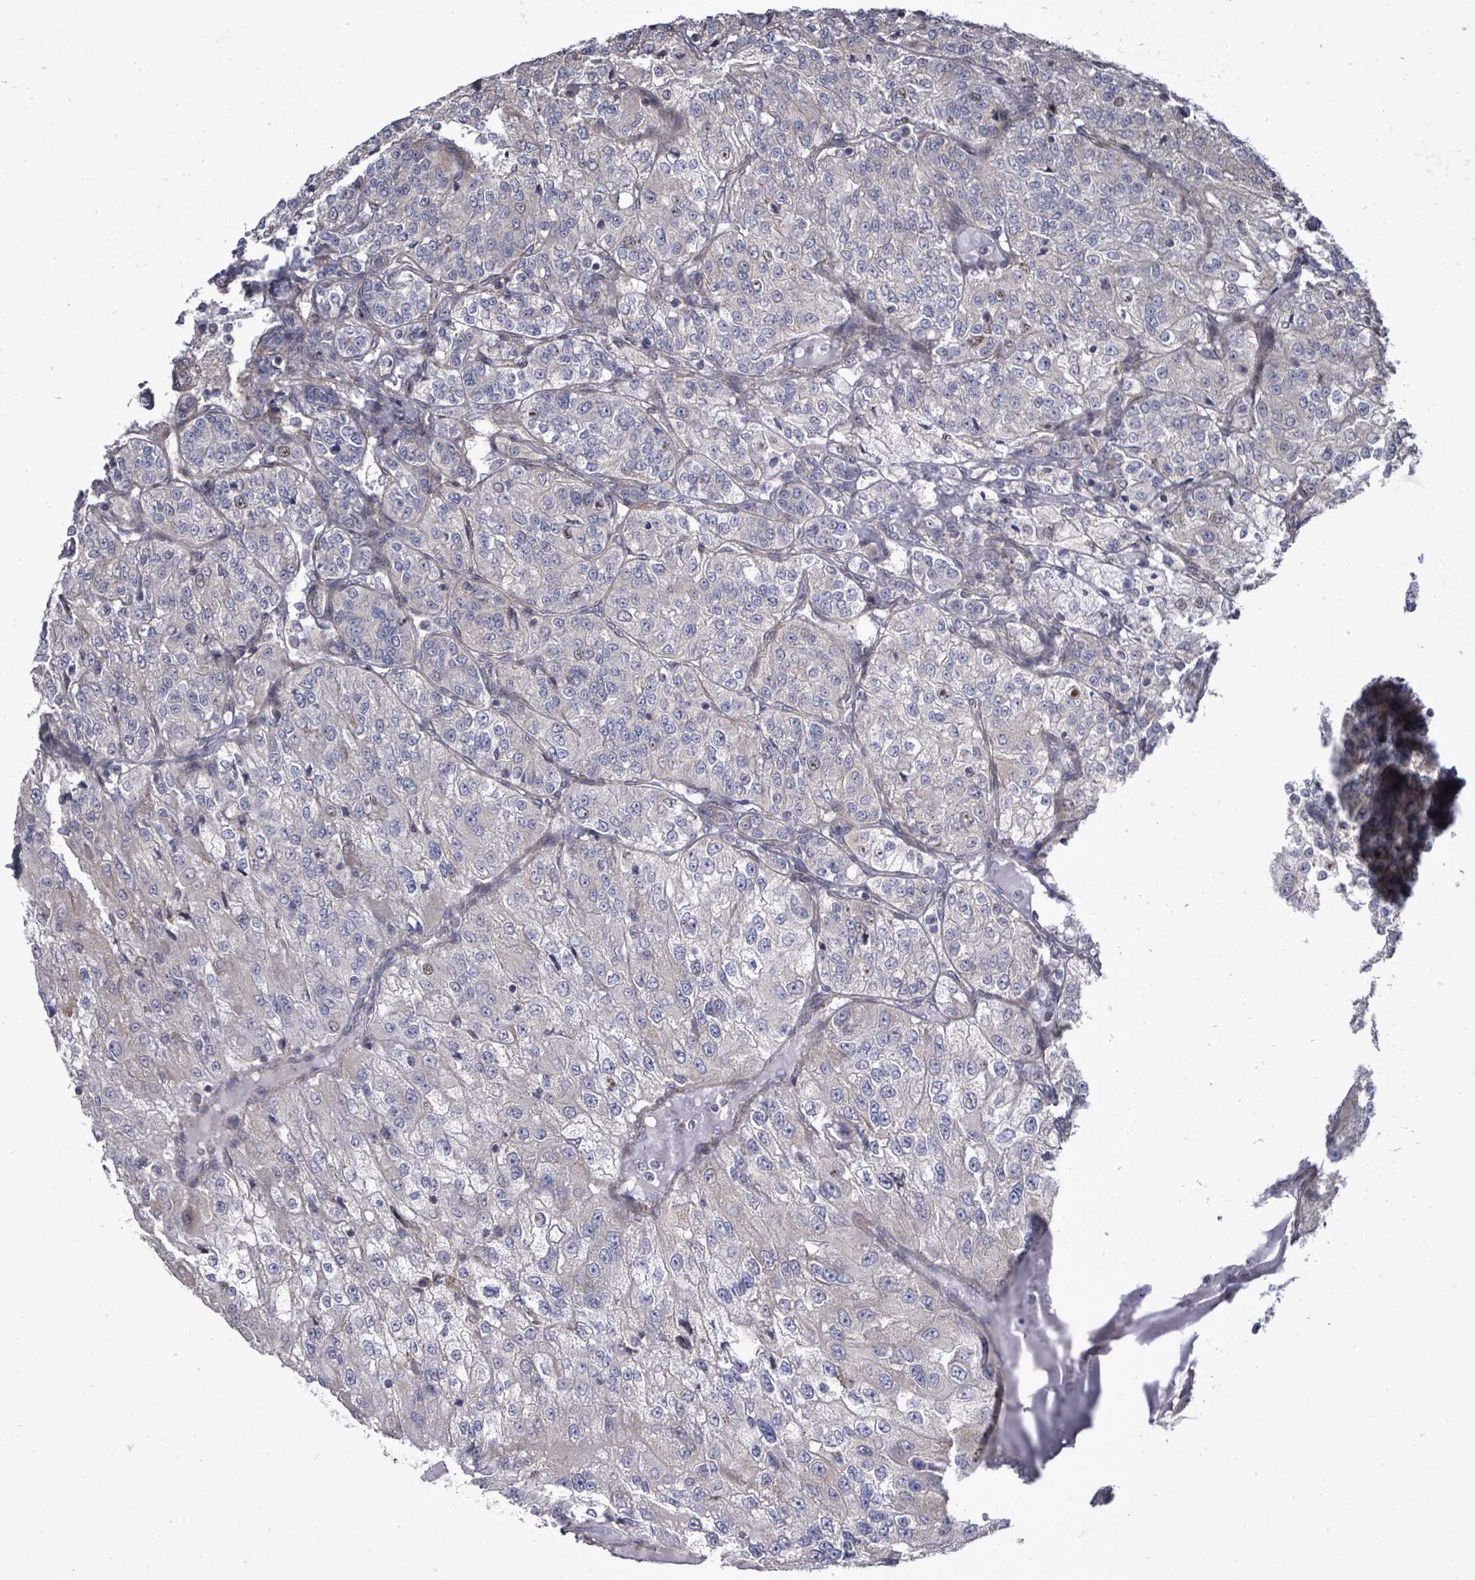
{"staining": {"intensity": "negative", "quantity": "none", "location": "none"}, "tissue": "renal cancer", "cell_type": "Tumor cells", "image_type": "cancer", "snomed": [{"axis": "morphology", "description": "Adenocarcinoma, NOS"}, {"axis": "topography", "description": "Kidney"}], "caption": "Immunohistochemical staining of human renal cancer demonstrates no significant expression in tumor cells.", "gene": "PAPSS1", "patient": {"sex": "female", "age": 63}}